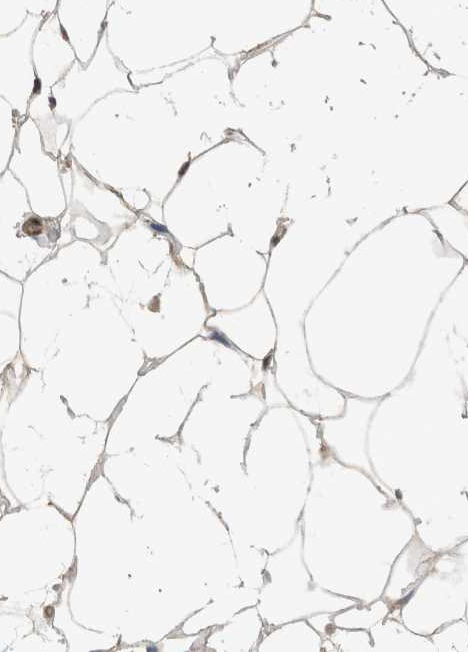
{"staining": {"intensity": "moderate", "quantity": ">75%", "location": "cytoplasmic/membranous,nuclear"}, "tissue": "adipose tissue", "cell_type": "Adipocytes", "image_type": "normal", "snomed": [{"axis": "morphology", "description": "Normal tissue, NOS"}, {"axis": "morphology", "description": "Fibrosis, NOS"}, {"axis": "topography", "description": "Breast"}, {"axis": "topography", "description": "Adipose tissue"}], "caption": "DAB (3,3'-diaminobenzidine) immunohistochemical staining of unremarkable human adipose tissue exhibits moderate cytoplasmic/membranous,nuclear protein positivity in about >75% of adipocytes.", "gene": "CYSRT1", "patient": {"sex": "female", "age": 39}}